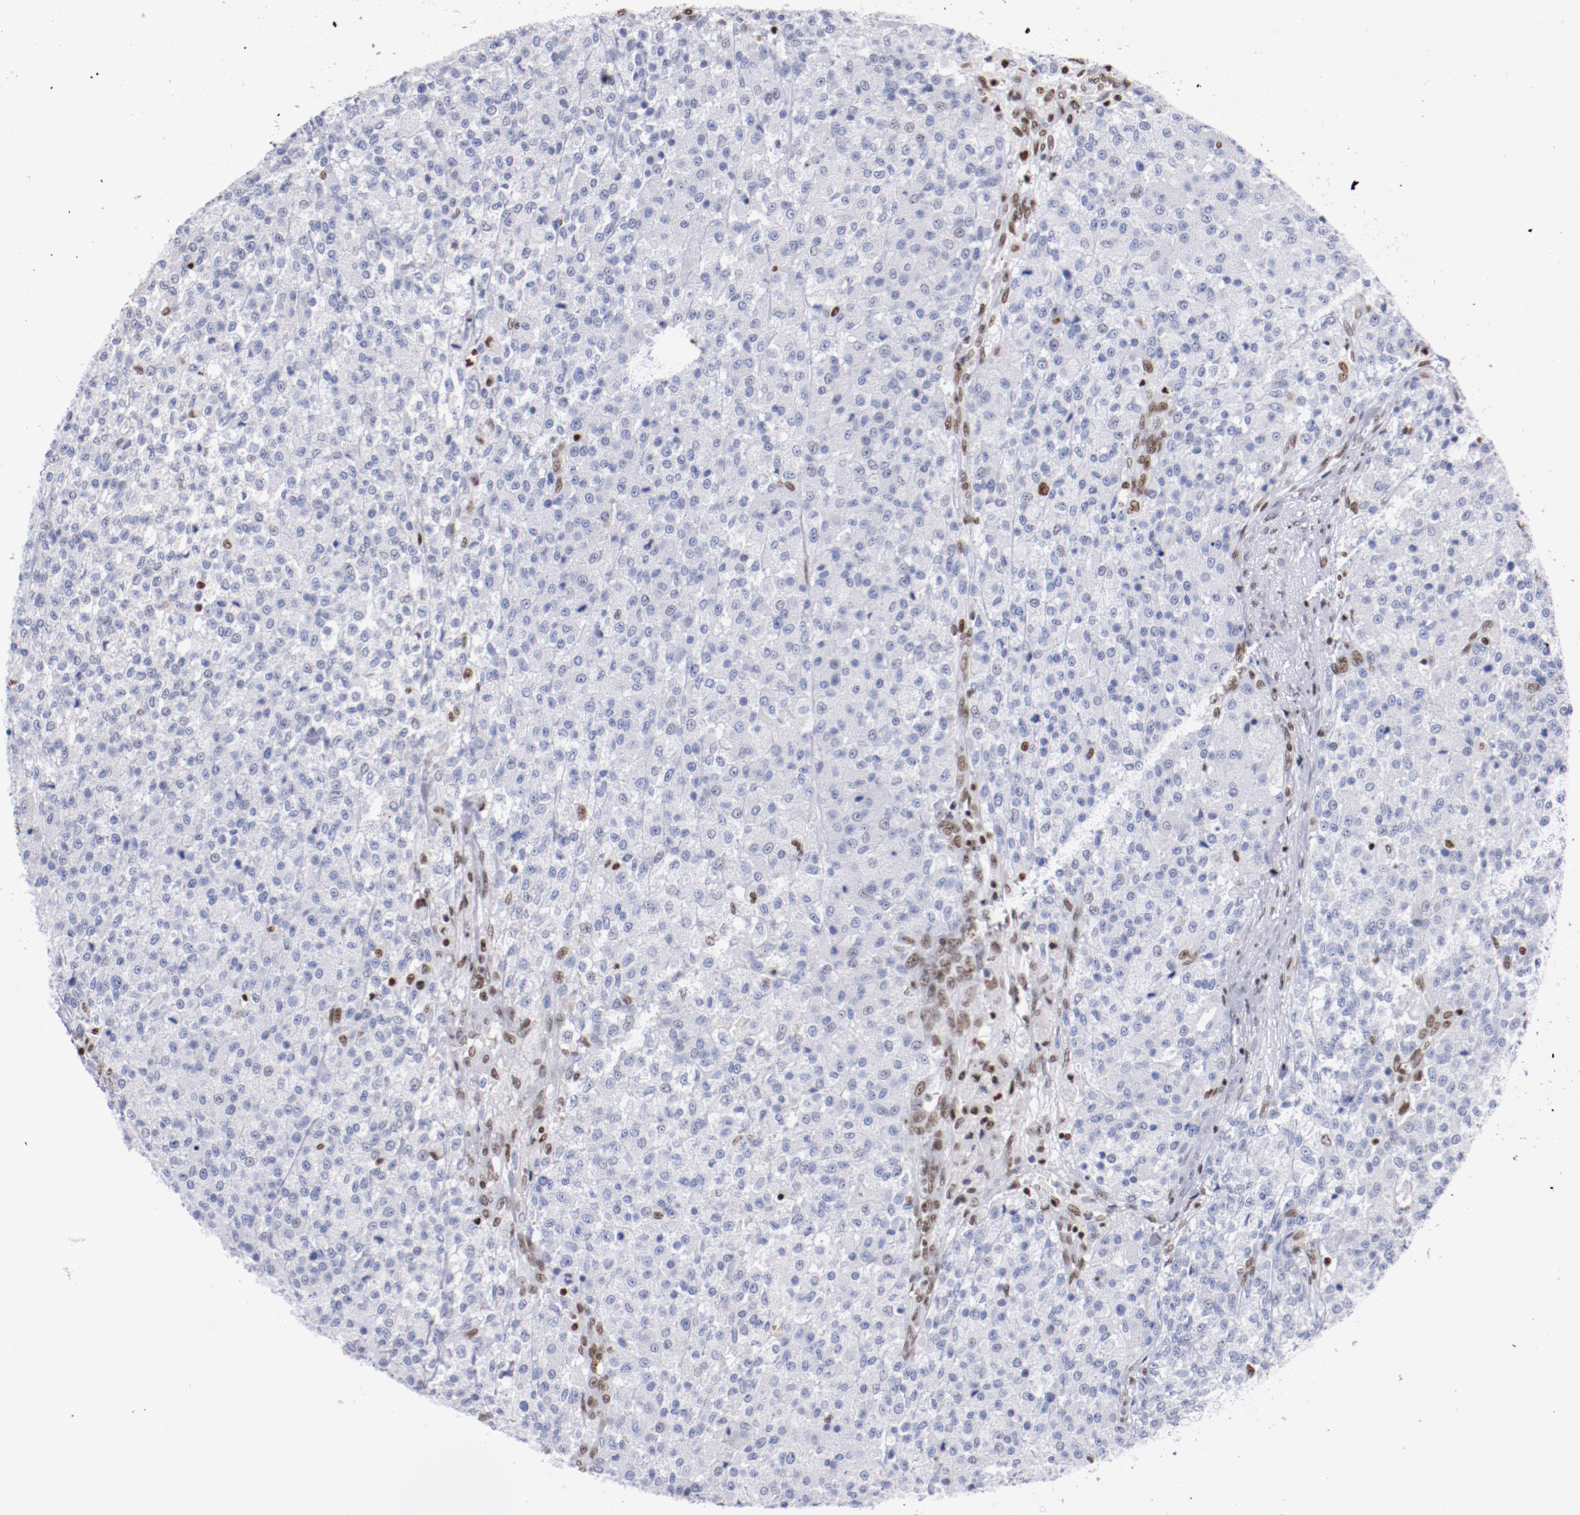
{"staining": {"intensity": "negative", "quantity": "none", "location": "none"}, "tissue": "testis cancer", "cell_type": "Tumor cells", "image_type": "cancer", "snomed": [{"axis": "morphology", "description": "Seminoma, NOS"}, {"axis": "topography", "description": "Testis"}], "caption": "Human testis seminoma stained for a protein using IHC reveals no staining in tumor cells.", "gene": "IFI16", "patient": {"sex": "male", "age": 59}}